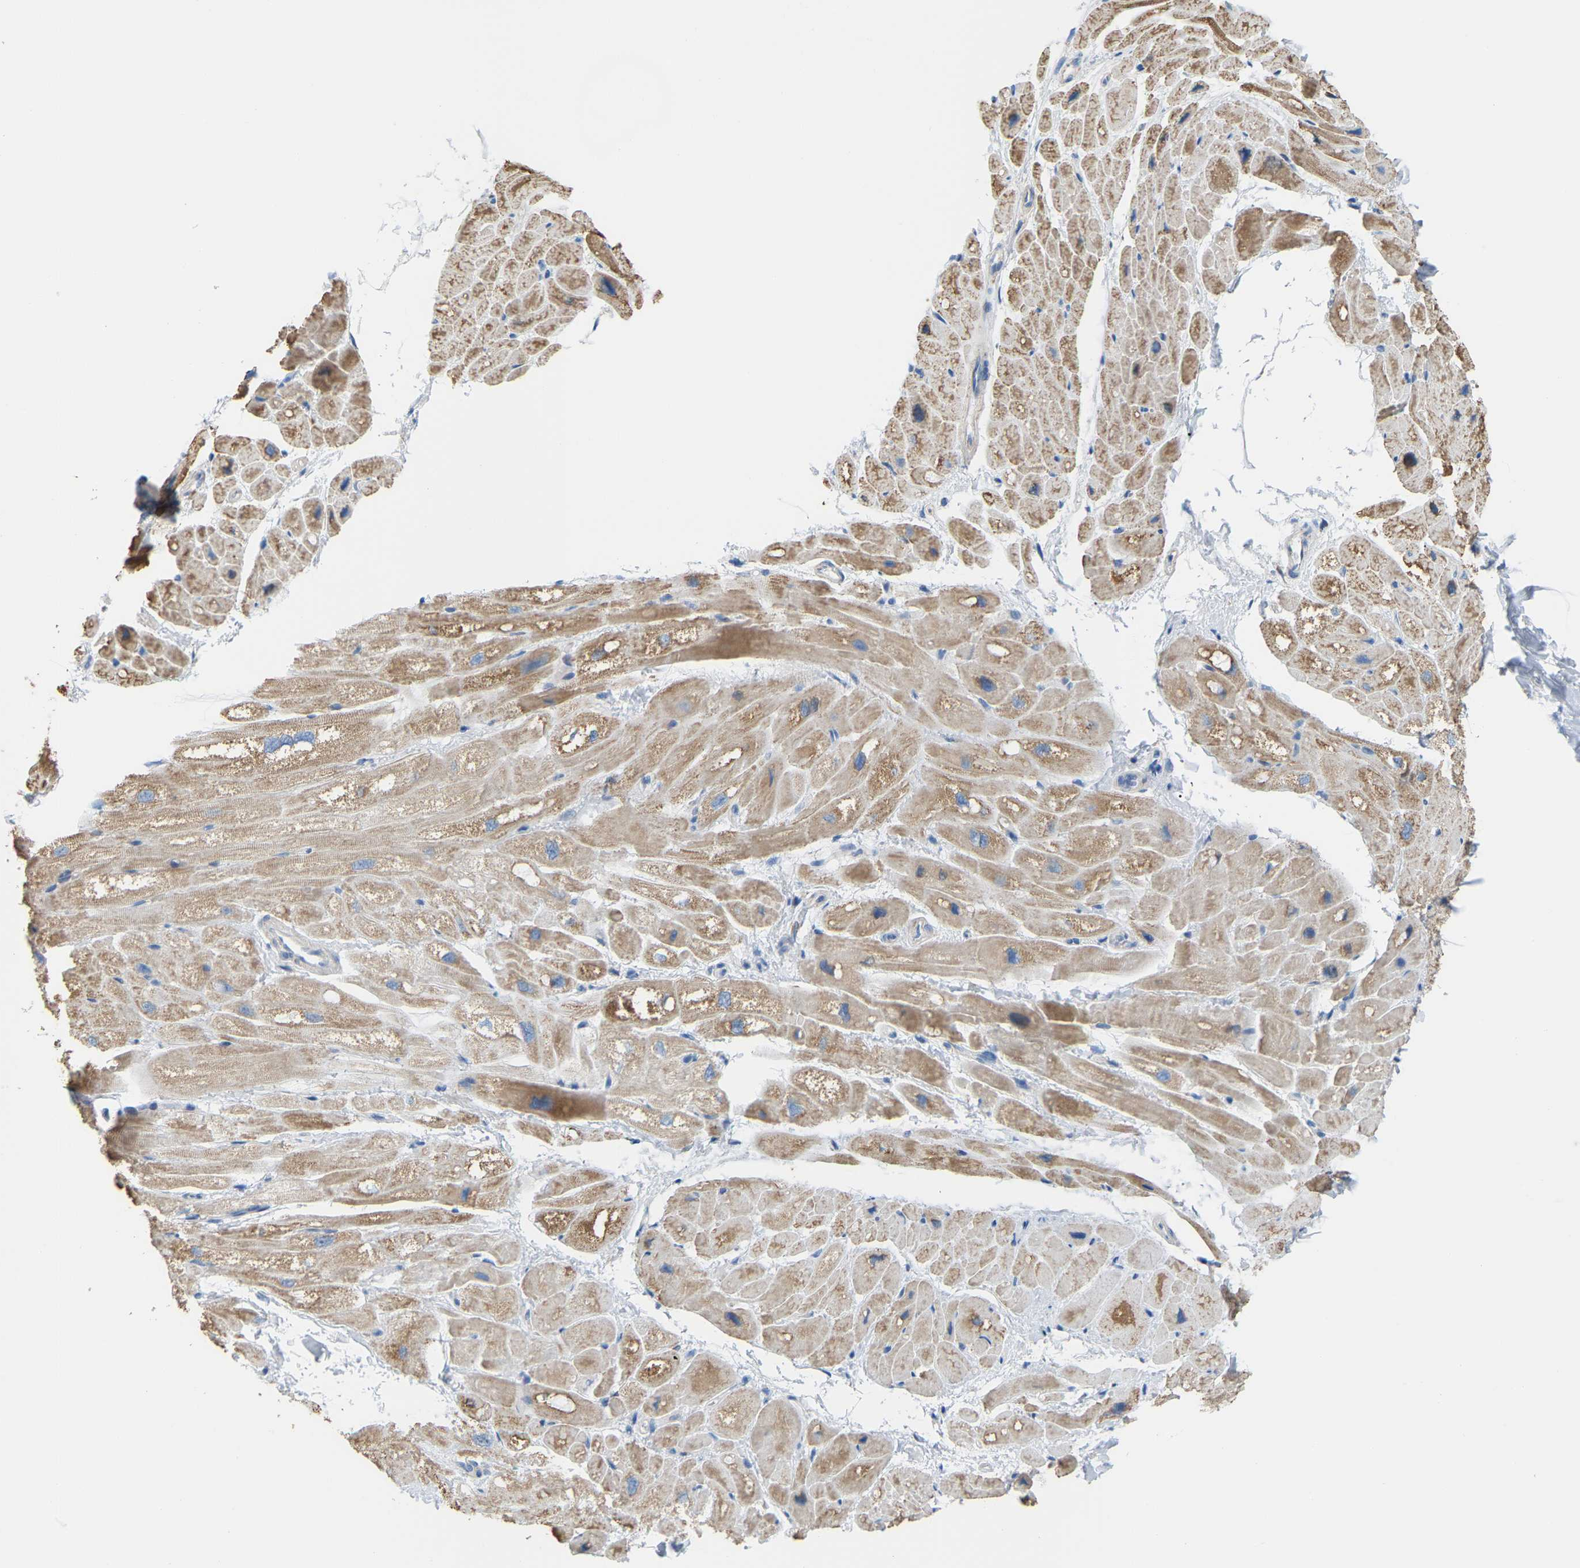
{"staining": {"intensity": "moderate", "quantity": "<25%", "location": "cytoplasmic/membranous"}, "tissue": "heart muscle", "cell_type": "Cardiomyocytes", "image_type": "normal", "snomed": [{"axis": "morphology", "description": "Normal tissue, NOS"}, {"axis": "topography", "description": "Heart"}], "caption": "Immunohistochemical staining of benign heart muscle shows moderate cytoplasmic/membranous protein expression in about <25% of cardiomyocytes. The protein is shown in brown color, while the nuclei are stained blue.", "gene": "CROT", "patient": {"sex": "male", "age": 49}}